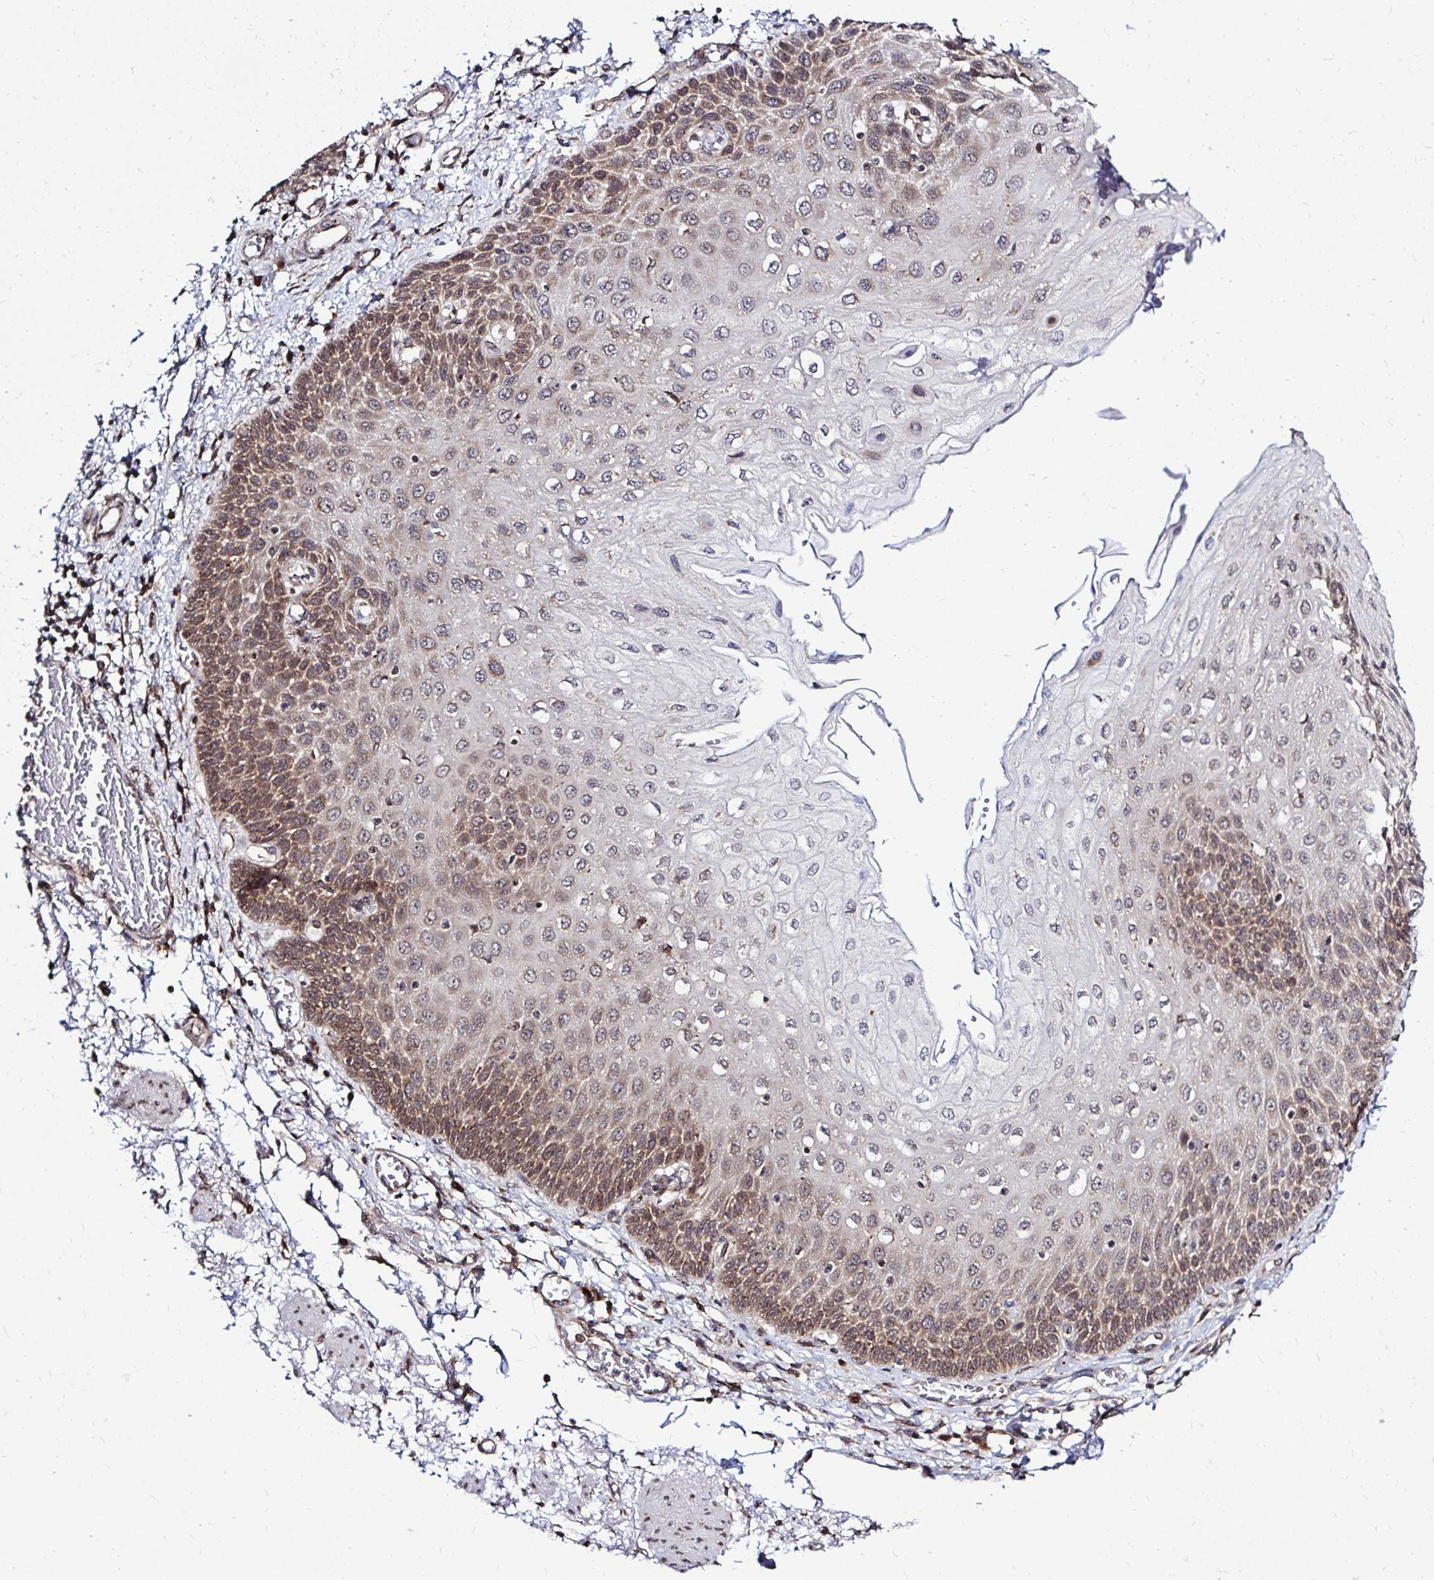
{"staining": {"intensity": "moderate", "quantity": "25%-75%", "location": "cytoplasmic/membranous"}, "tissue": "esophagus", "cell_type": "Squamous epithelial cells", "image_type": "normal", "snomed": [{"axis": "morphology", "description": "Normal tissue, NOS"}, {"axis": "morphology", "description": "Adenocarcinoma, NOS"}, {"axis": "topography", "description": "Esophagus"}], "caption": "Immunohistochemical staining of unremarkable human esophagus exhibits 25%-75% levels of moderate cytoplasmic/membranous protein expression in approximately 25%-75% of squamous epithelial cells.", "gene": "FMR1", "patient": {"sex": "male", "age": 81}}